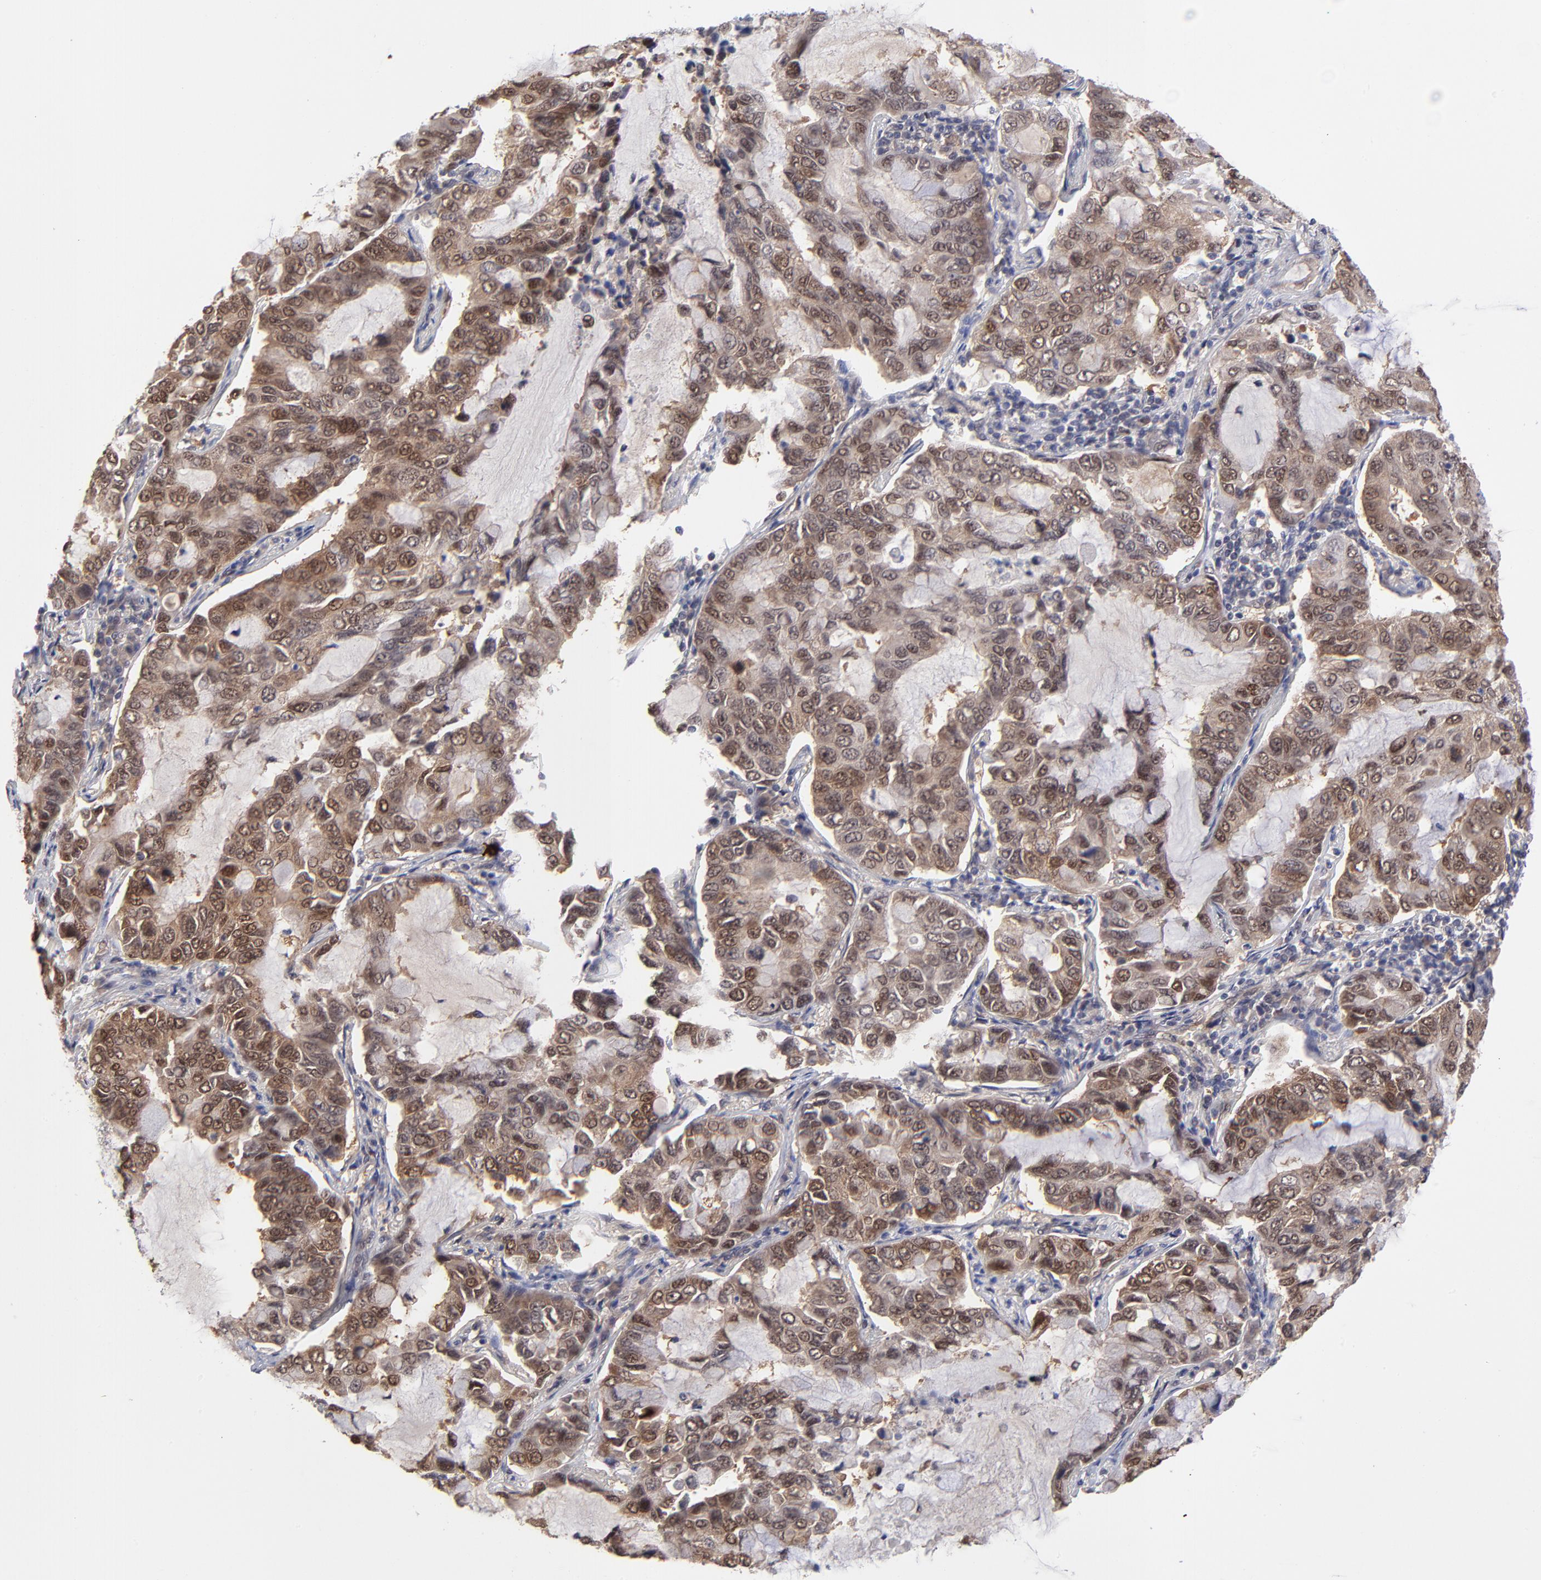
{"staining": {"intensity": "moderate", "quantity": ">75%", "location": "cytoplasmic/membranous,nuclear"}, "tissue": "lung cancer", "cell_type": "Tumor cells", "image_type": "cancer", "snomed": [{"axis": "morphology", "description": "Adenocarcinoma, NOS"}, {"axis": "topography", "description": "Lung"}], "caption": "Lung adenocarcinoma was stained to show a protein in brown. There is medium levels of moderate cytoplasmic/membranous and nuclear positivity in about >75% of tumor cells. (Stains: DAB (3,3'-diaminobenzidine) in brown, nuclei in blue, Microscopy: brightfield microscopy at high magnification).", "gene": "UBE2E3", "patient": {"sex": "male", "age": 64}}